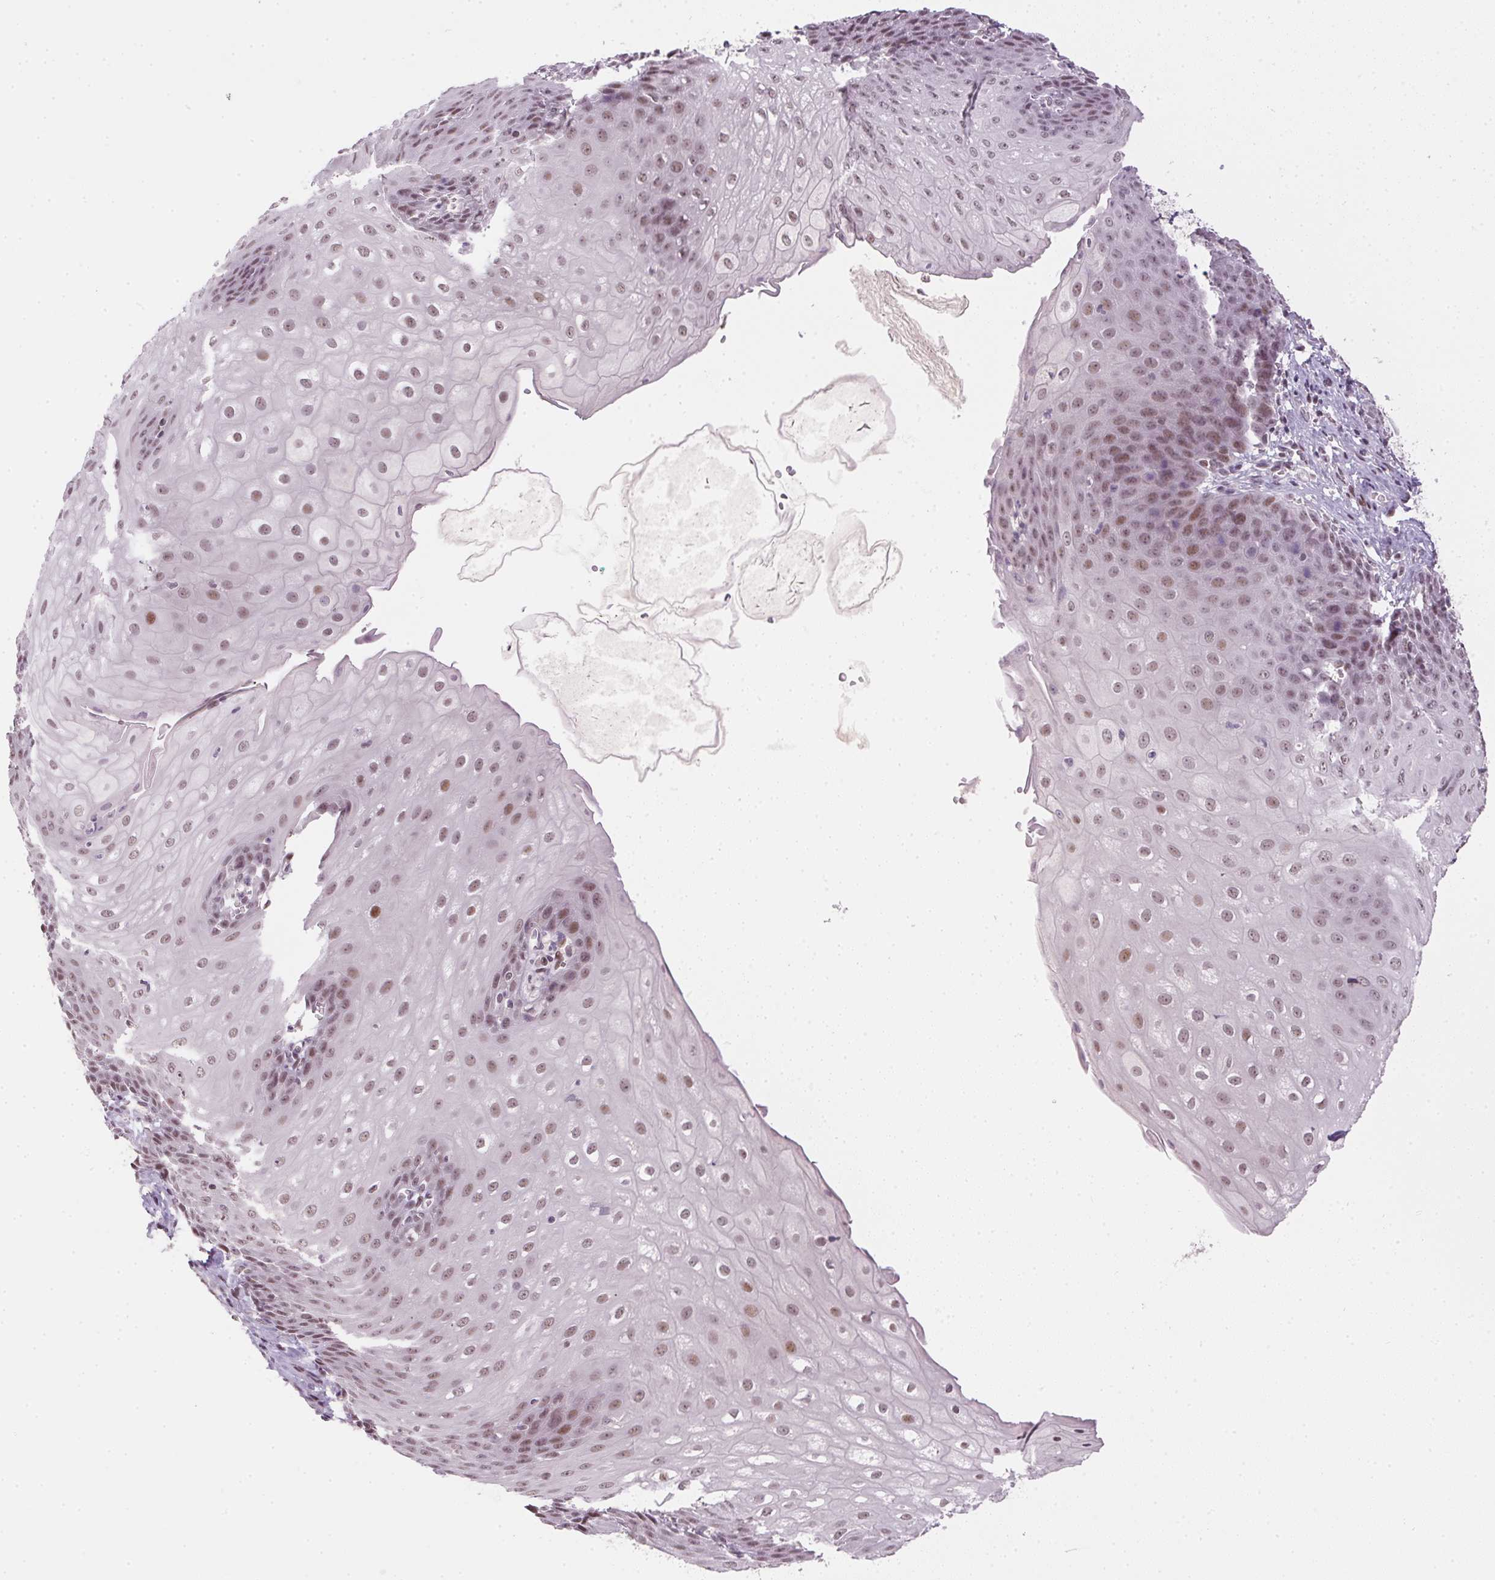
{"staining": {"intensity": "weak", "quantity": ">75%", "location": "nuclear"}, "tissue": "esophagus", "cell_type": "Squamous epithelial cells", "image_type": "normal", "snomed": [{"axis": "morphology", "description": "Normal tissue, NOS"}, {"axis": "topography", "description": "Esophagus"}], "caption": "Human esophagus stained for a protein (brown) displays weak nuclear positive positivity in approximately >75% of squamous epithelial cells.", "gene": "KDM4D", "patient": {"sex": "male", "age": 71}}